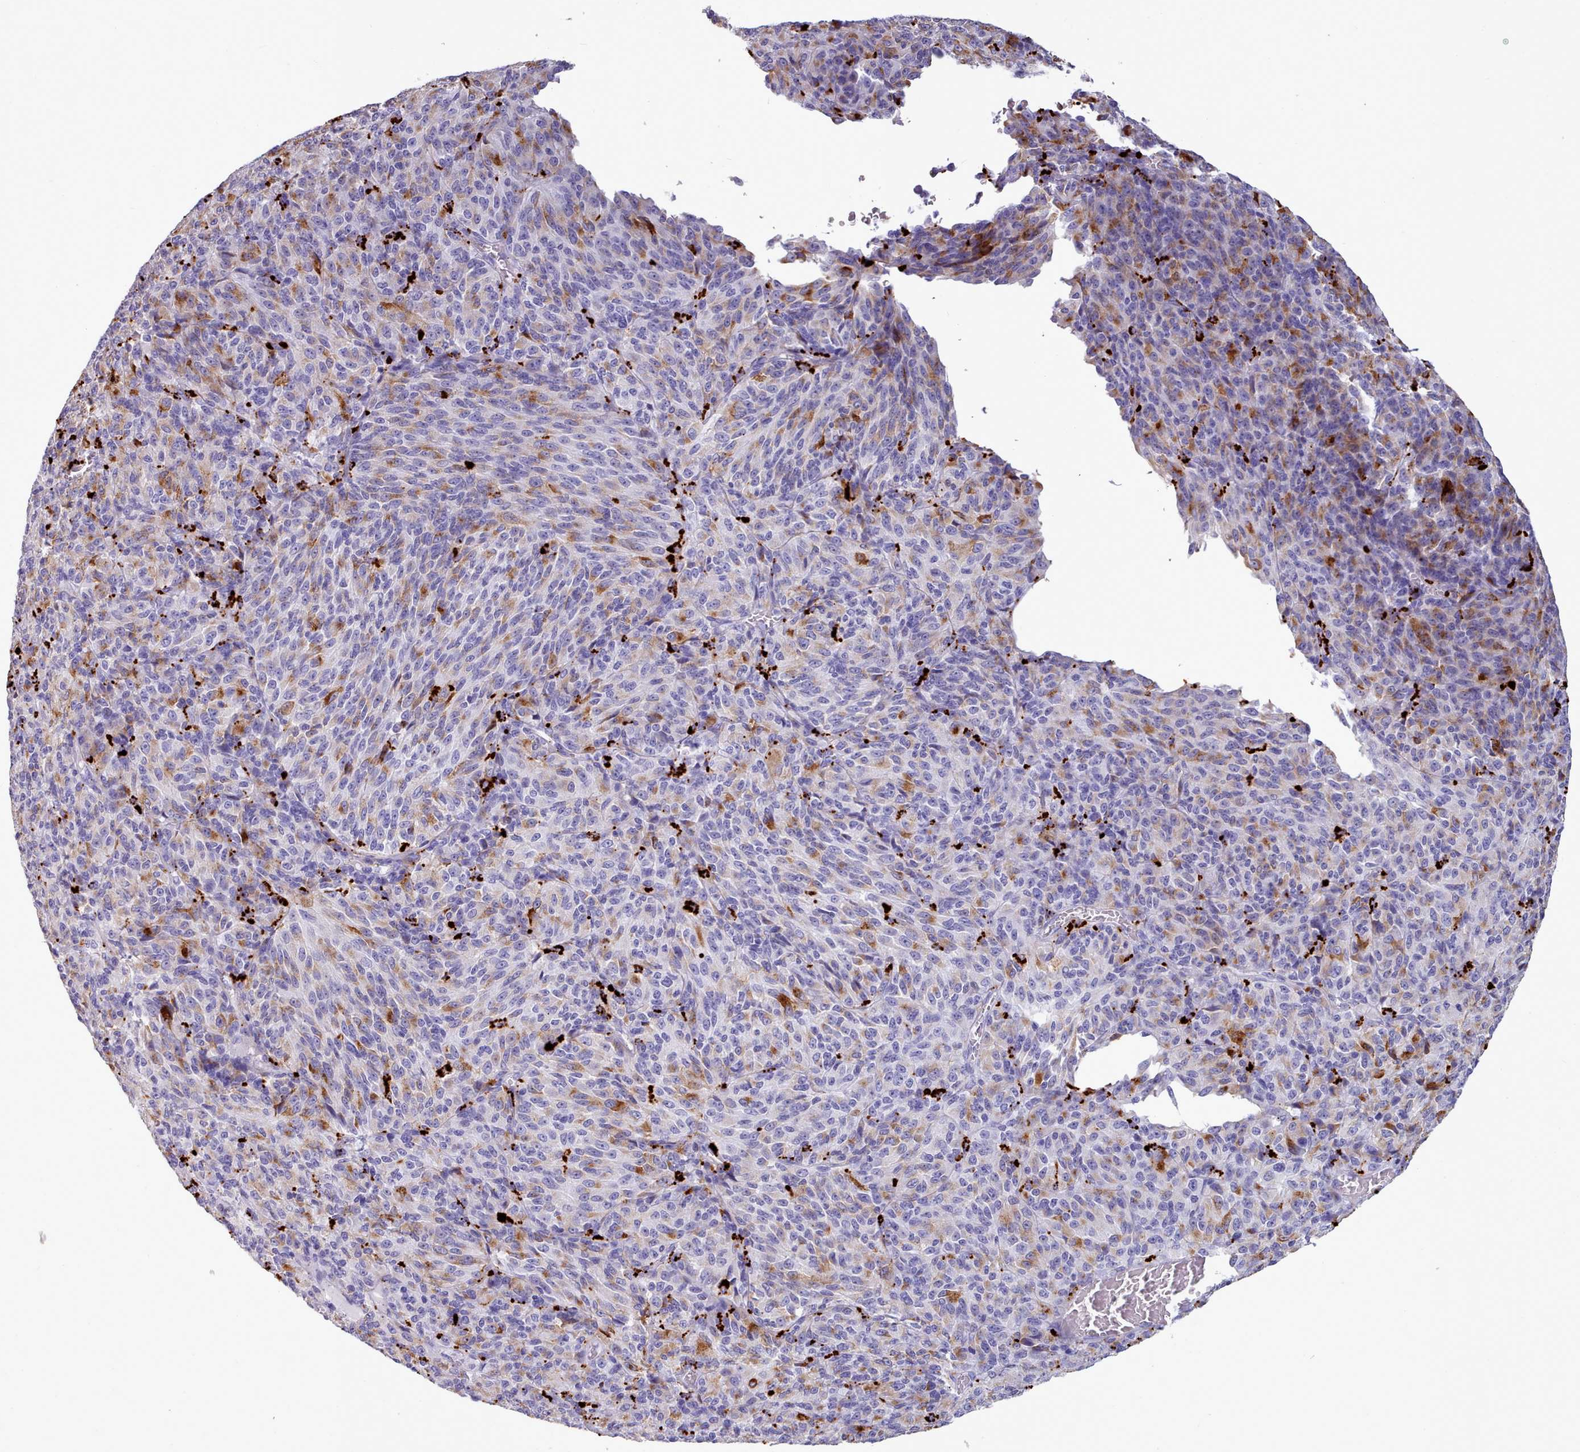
{"staining": {"intensity": "moderate", "quantity": "<25%", "location": "cytoplasmic/membranous"}, "tissue": "melanoma", "cell_type": "Tumor cells", "image_type": "cancer", "snomed": [{"axis": "morphology", "description": "Malignant melanoma, Metastatic site"}, {"axis": "topography", "description": "Brain"}], "caption": "Immunohistochemical staining of melanoma displays low levels of moderate cytoplasmic/membranous protein expression in about <25% of tumor cells.", "gene": "GAA", "patient": {"sex": "female", "age": 56}}